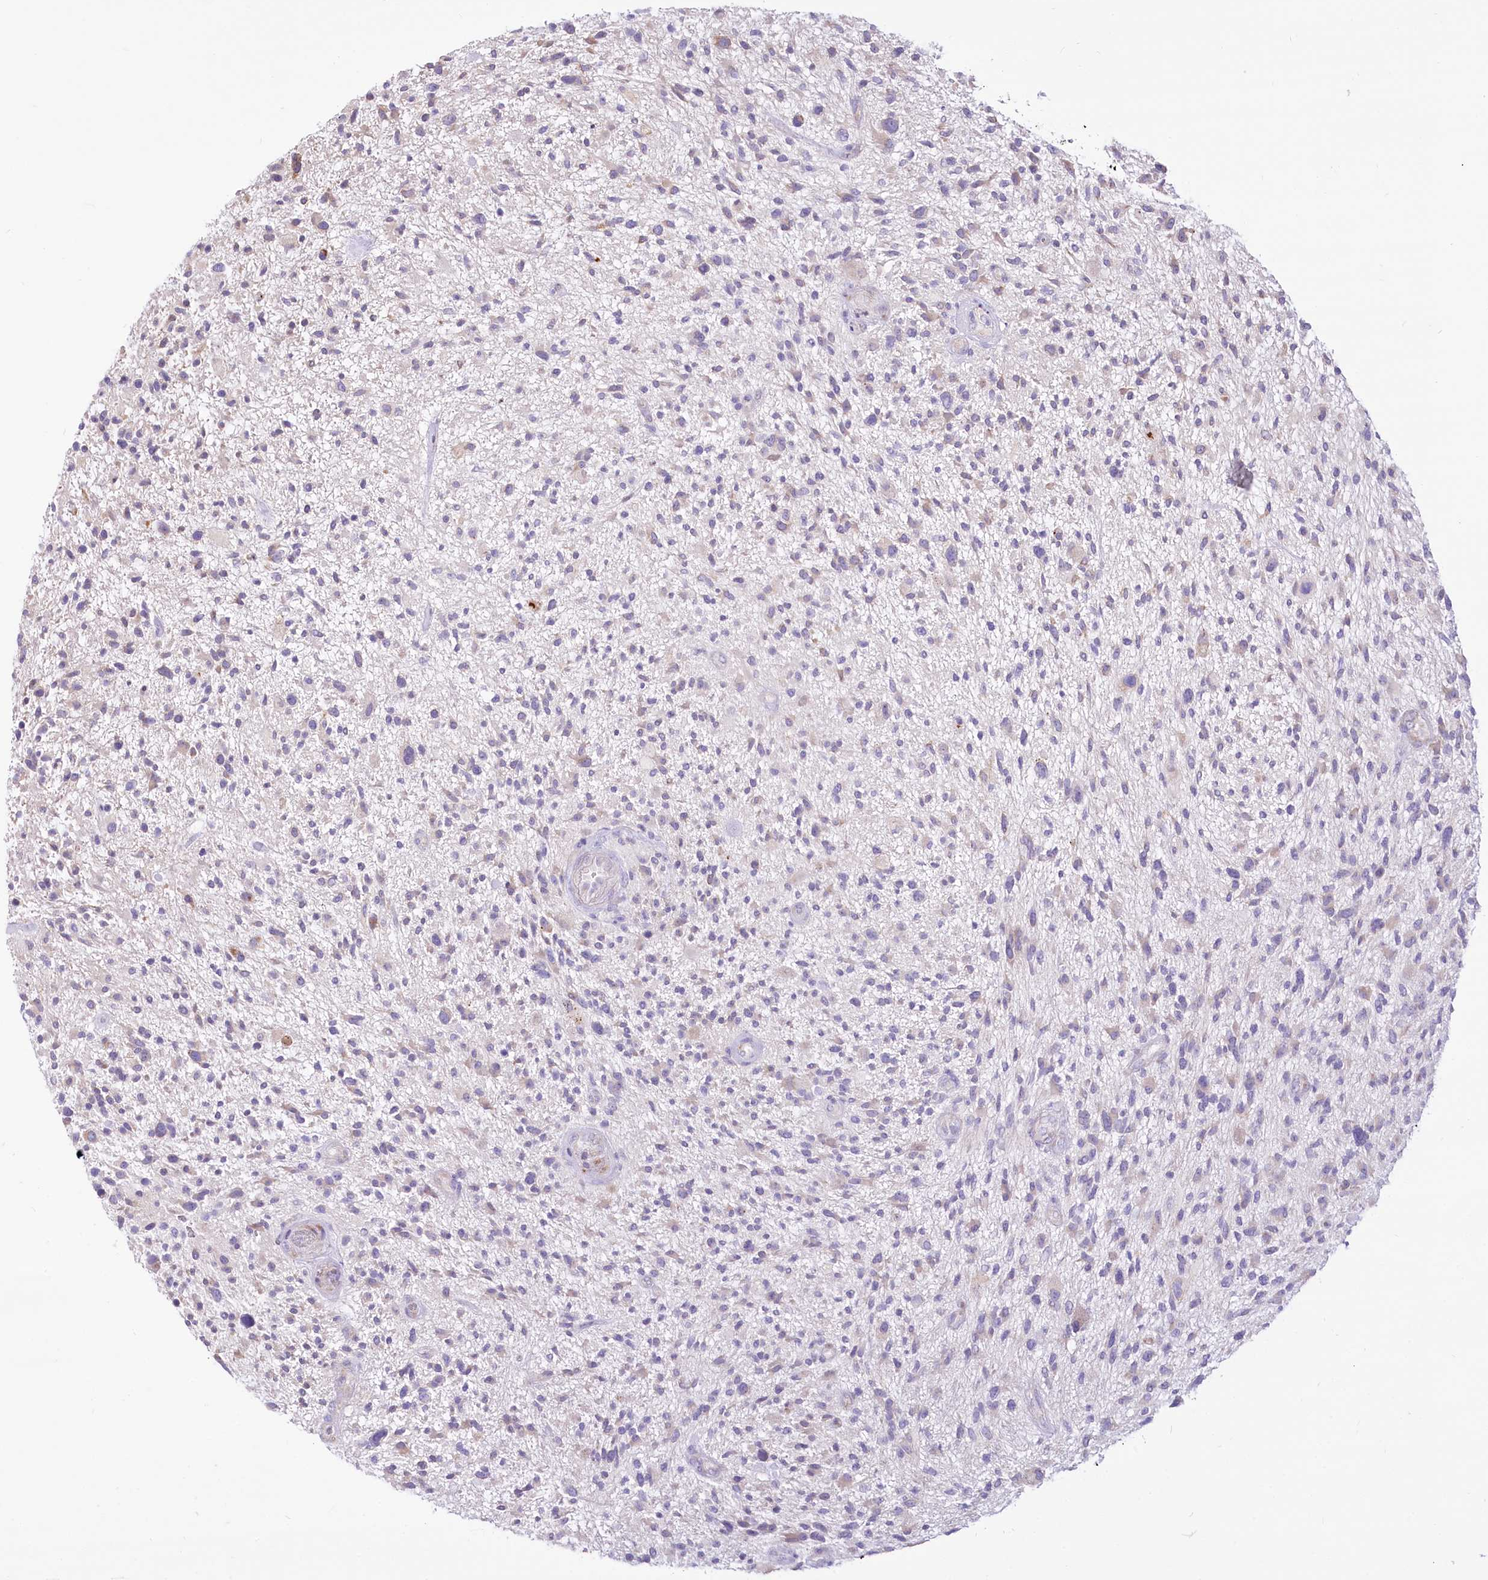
{"staining": {"intensity": "negative", "quantity": "none", "location": "none"}, "tissue": "glioma", "cell_type": "Tumor cells", "image_type": "cancer", "snomed": [{"axis": "morphology", "description": "Glioma, malignant, High grade"}, {"axis": "topography", "description": "Brain"}], "caption": "Immunohistochemical staining of human glioma displays no significant staining in tumor cells.", "gene": "STT3B", "patient": {"sex": "male", "age": 47}}